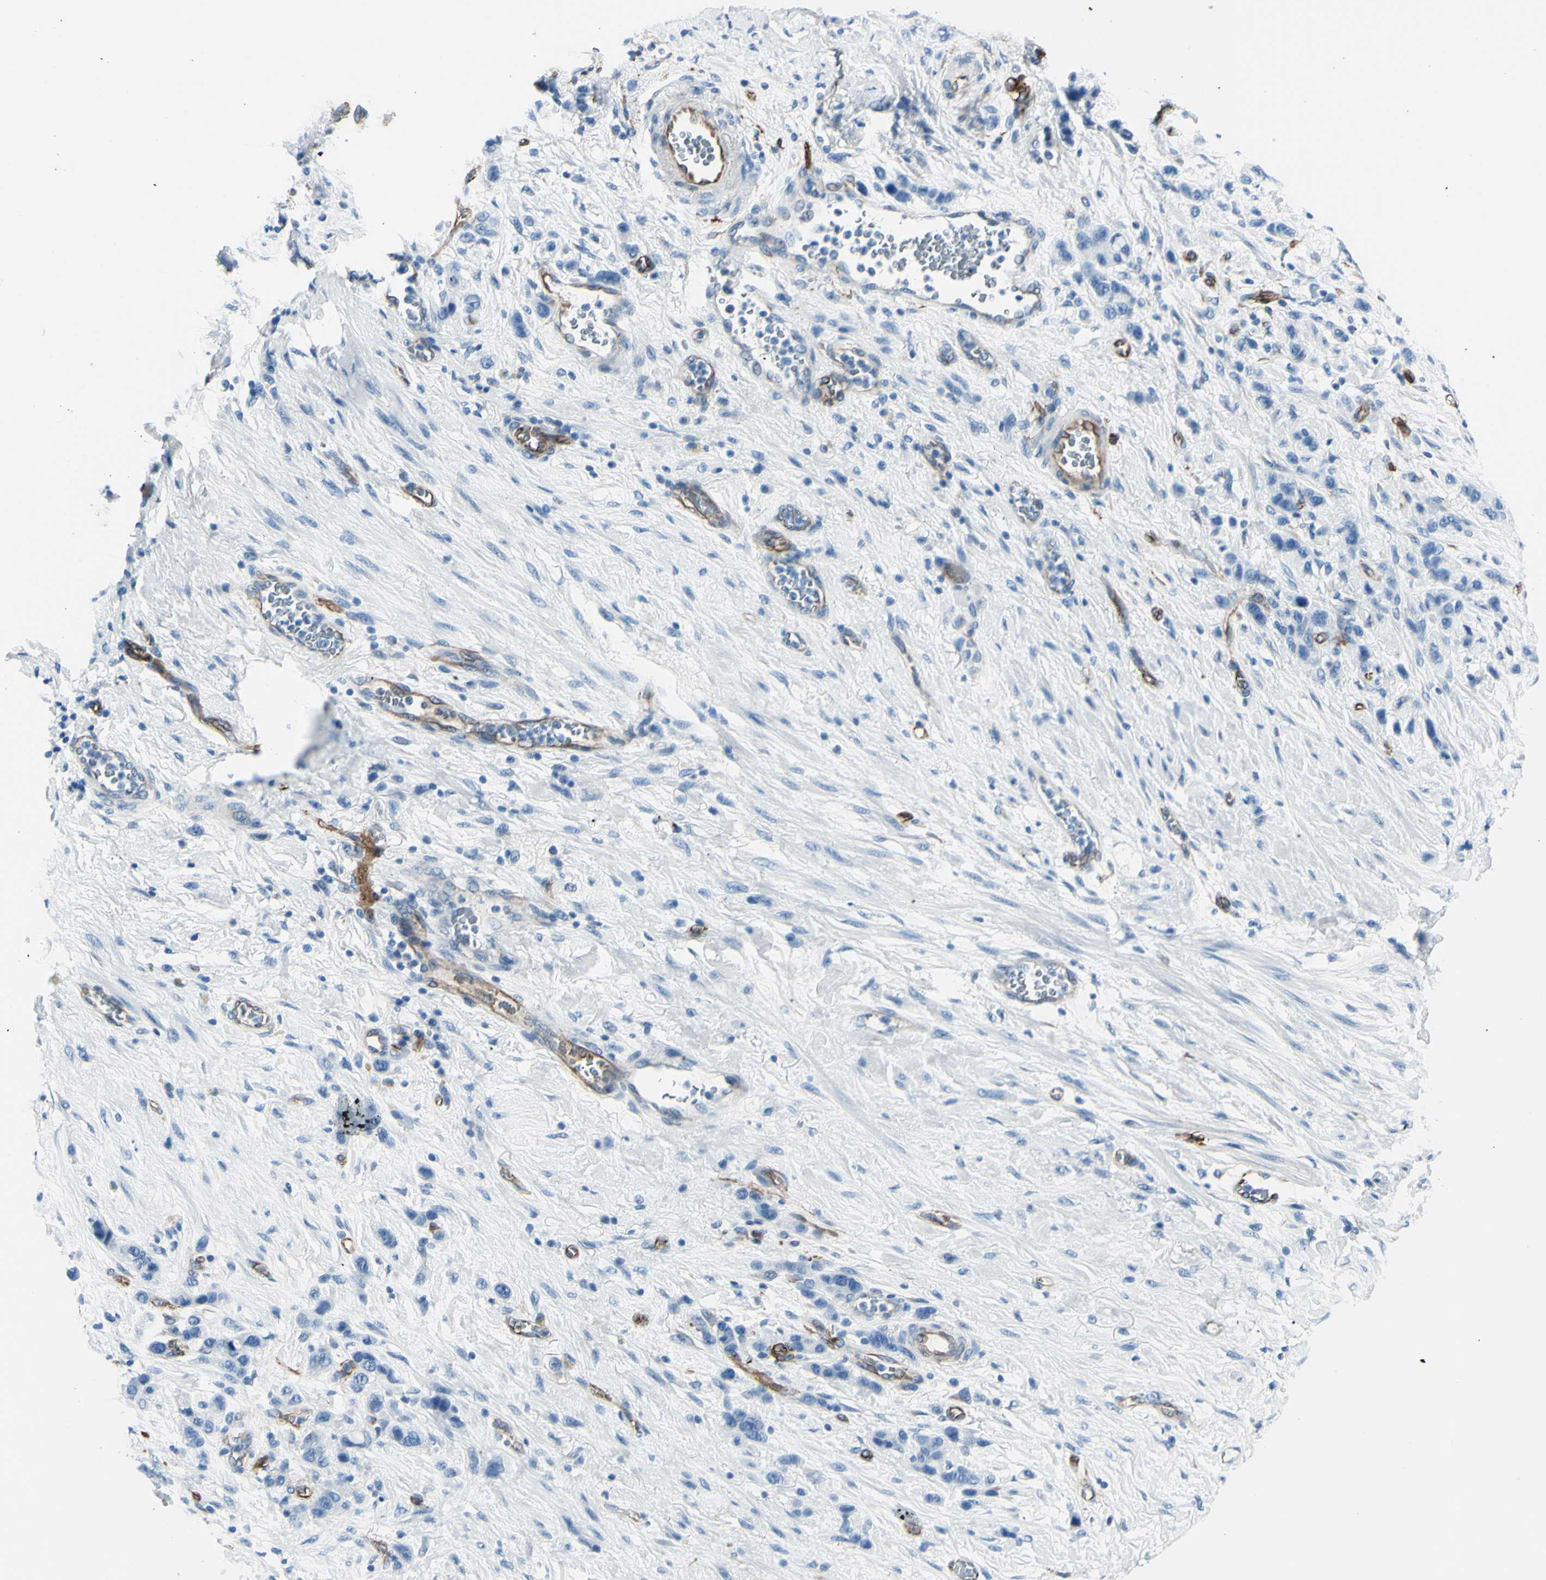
{"staining": {"intensity": "negative", "quantity": "none", "location": "none"}, "tissue": "stomach cancer", "cell_type": "Tumor cells", "image_type": "cancer", "snomed": [{"axis": "morphology", "description": "Adenocarcinoma, NOS"}, {"axis": "morphology", "description": "Adenocarcinoma, High grade"}, {"axis": "topography", "description": "Stomach, upper"}, {"axis": "topography", "description": "Stomach, lower"}], "caption": "The histopathology image shows no significant expression in tumor cells of stomach cancer.", "gene": "PTH2R", "patient": {"sex": "female", "age": 65}}